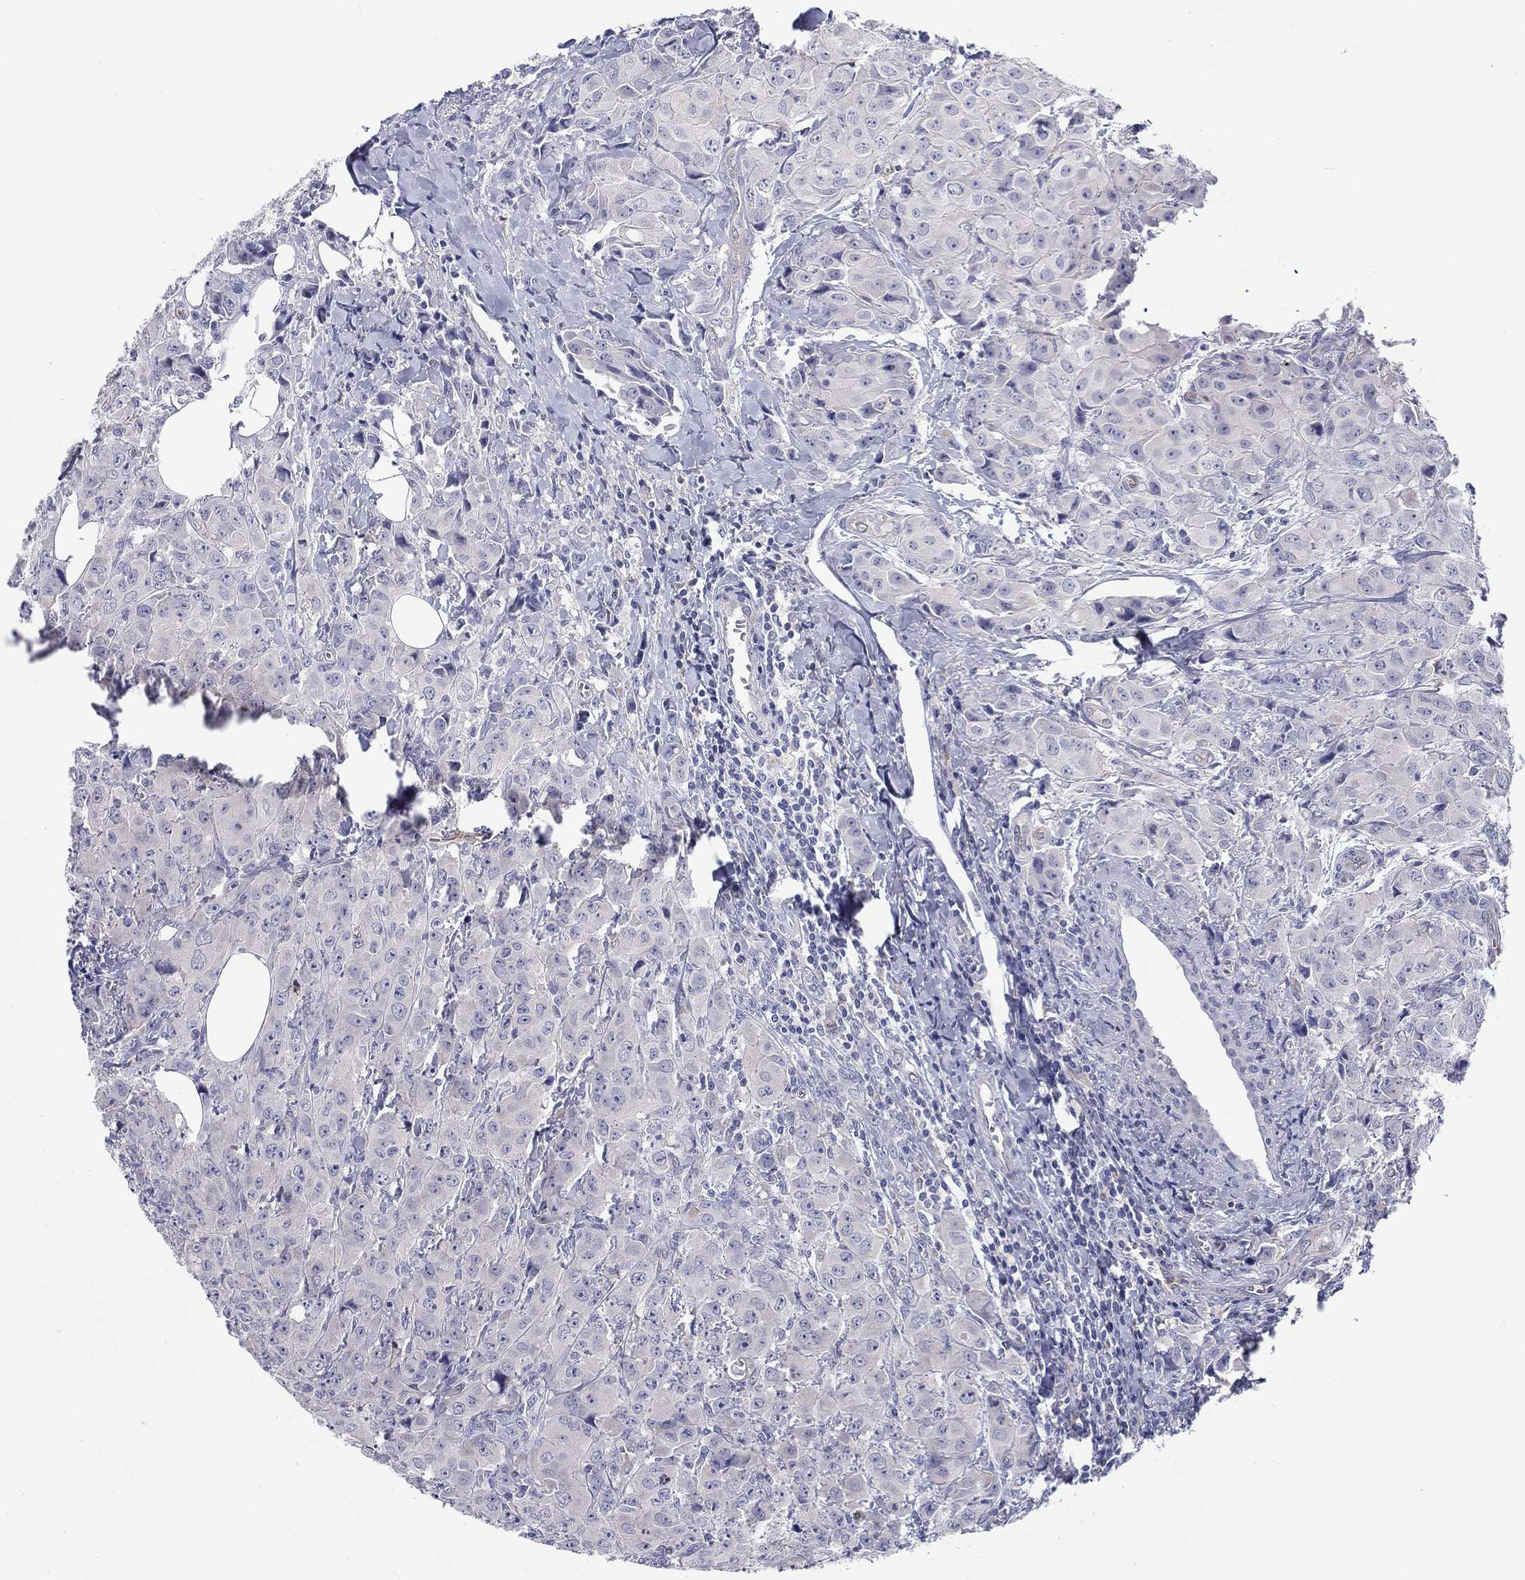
{"staining": {"intensity": "negative", "quantity": "none", "location": "none"}, "tissue": "breast cancer", "cell_type": "Tumor cells", "image_type": "cancer", "snomed": [{"axis": "morphology", "description": "Duct carcinoma"}, {"axis": "topography", "description": "Breast"}], "caption": "Immunohistochemistry (IHC) of breast cancer demonstrates no positivity in tumor cells.", "gene": "ABCG4", "patient": {"sex": "female", "age": 43}}